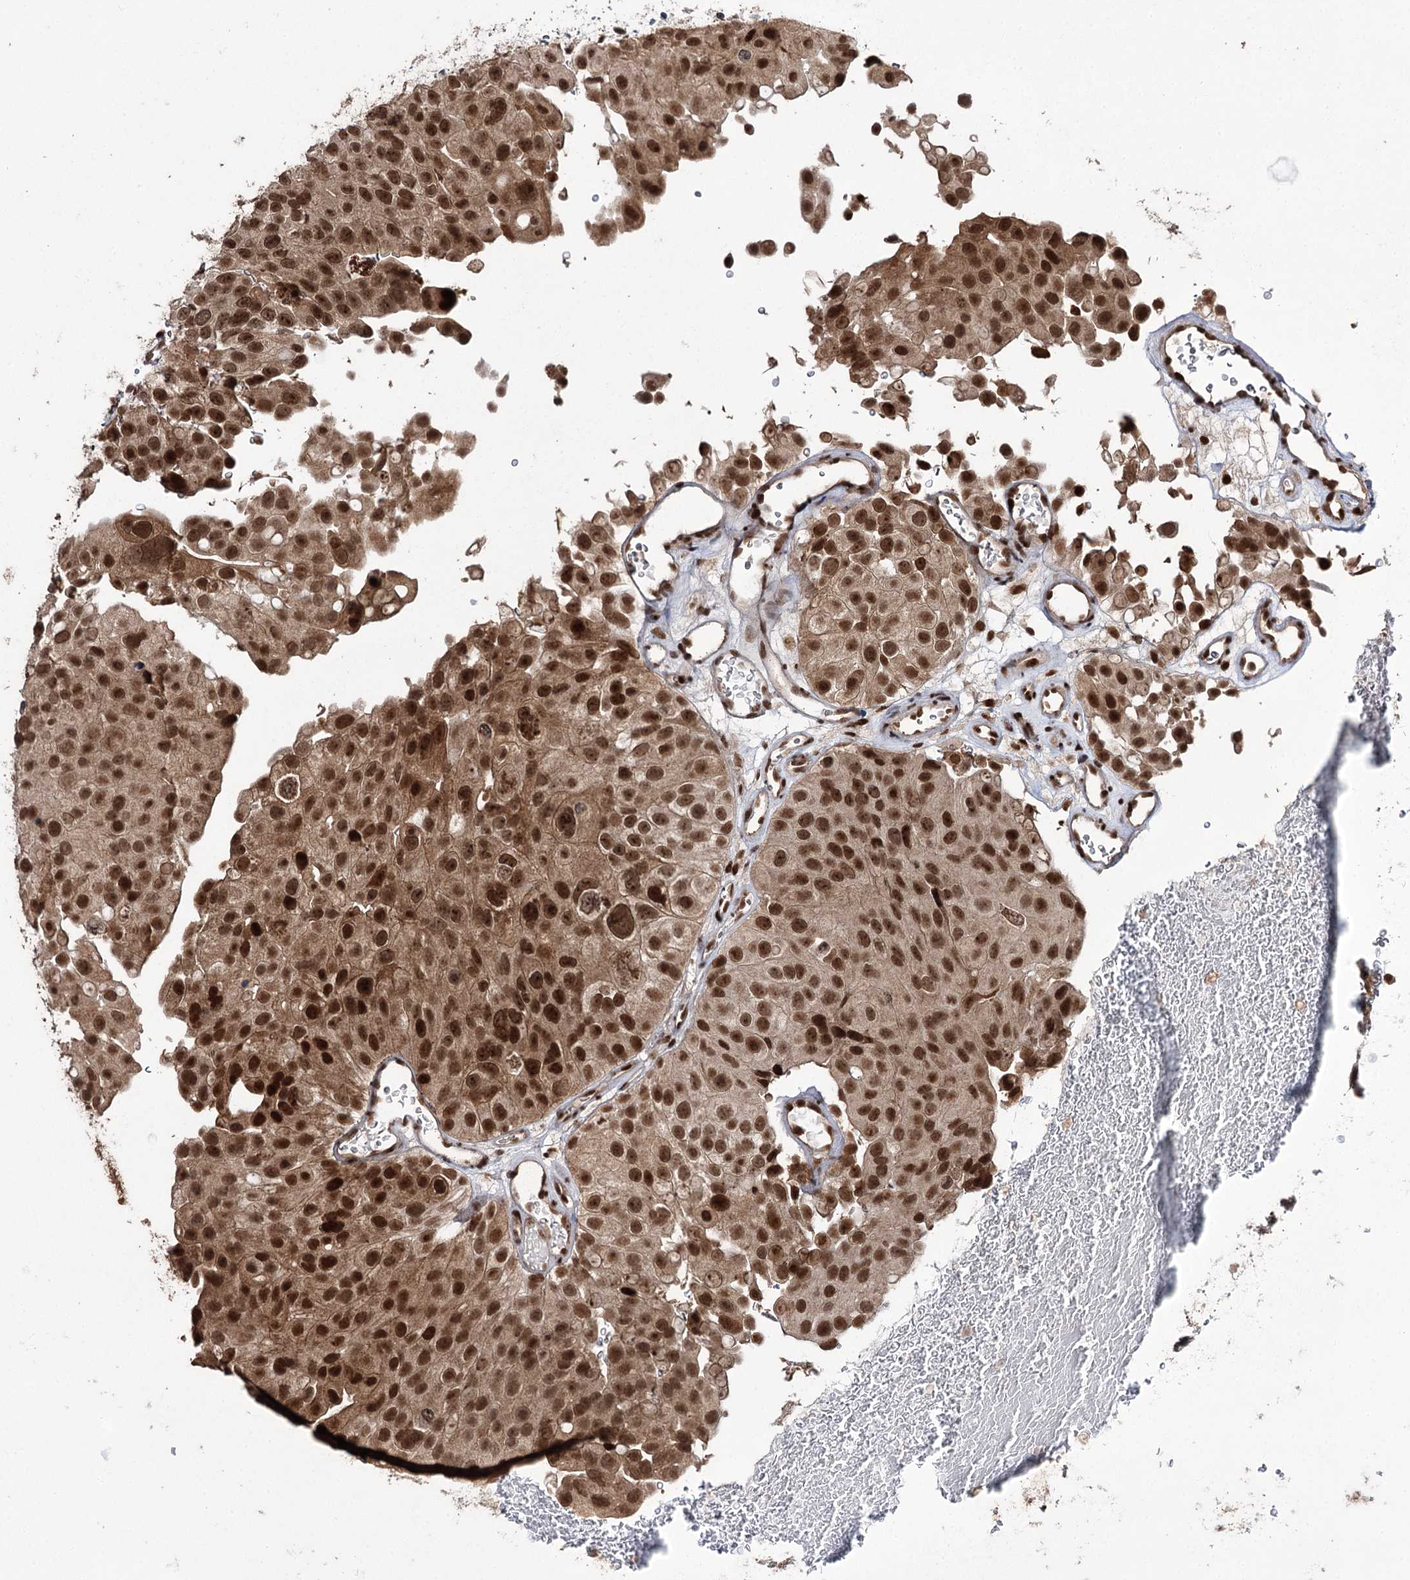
{"staining": {"intensity": "strong", "quantity": ">75%", "location": "cytoplasmic/membranous,nuclear"}, "tissue": "urothelial cancer", "cell_type": "Tumor cells", "image_type": "cancer", "snomed": [{"axis": "morphology", "description": "Urothelial carcinoma, Low grade"}, {"axis": "topography", "description": "Urinary bladder"}], "caption": "Urothelial cancer stained with a brown dye shows strong cytoplasmic/membranous and nuclear positive expression in about >75% of tumor cells.", "gene": "ERCC3", "patient": {"sex": "male", "age": 78}}